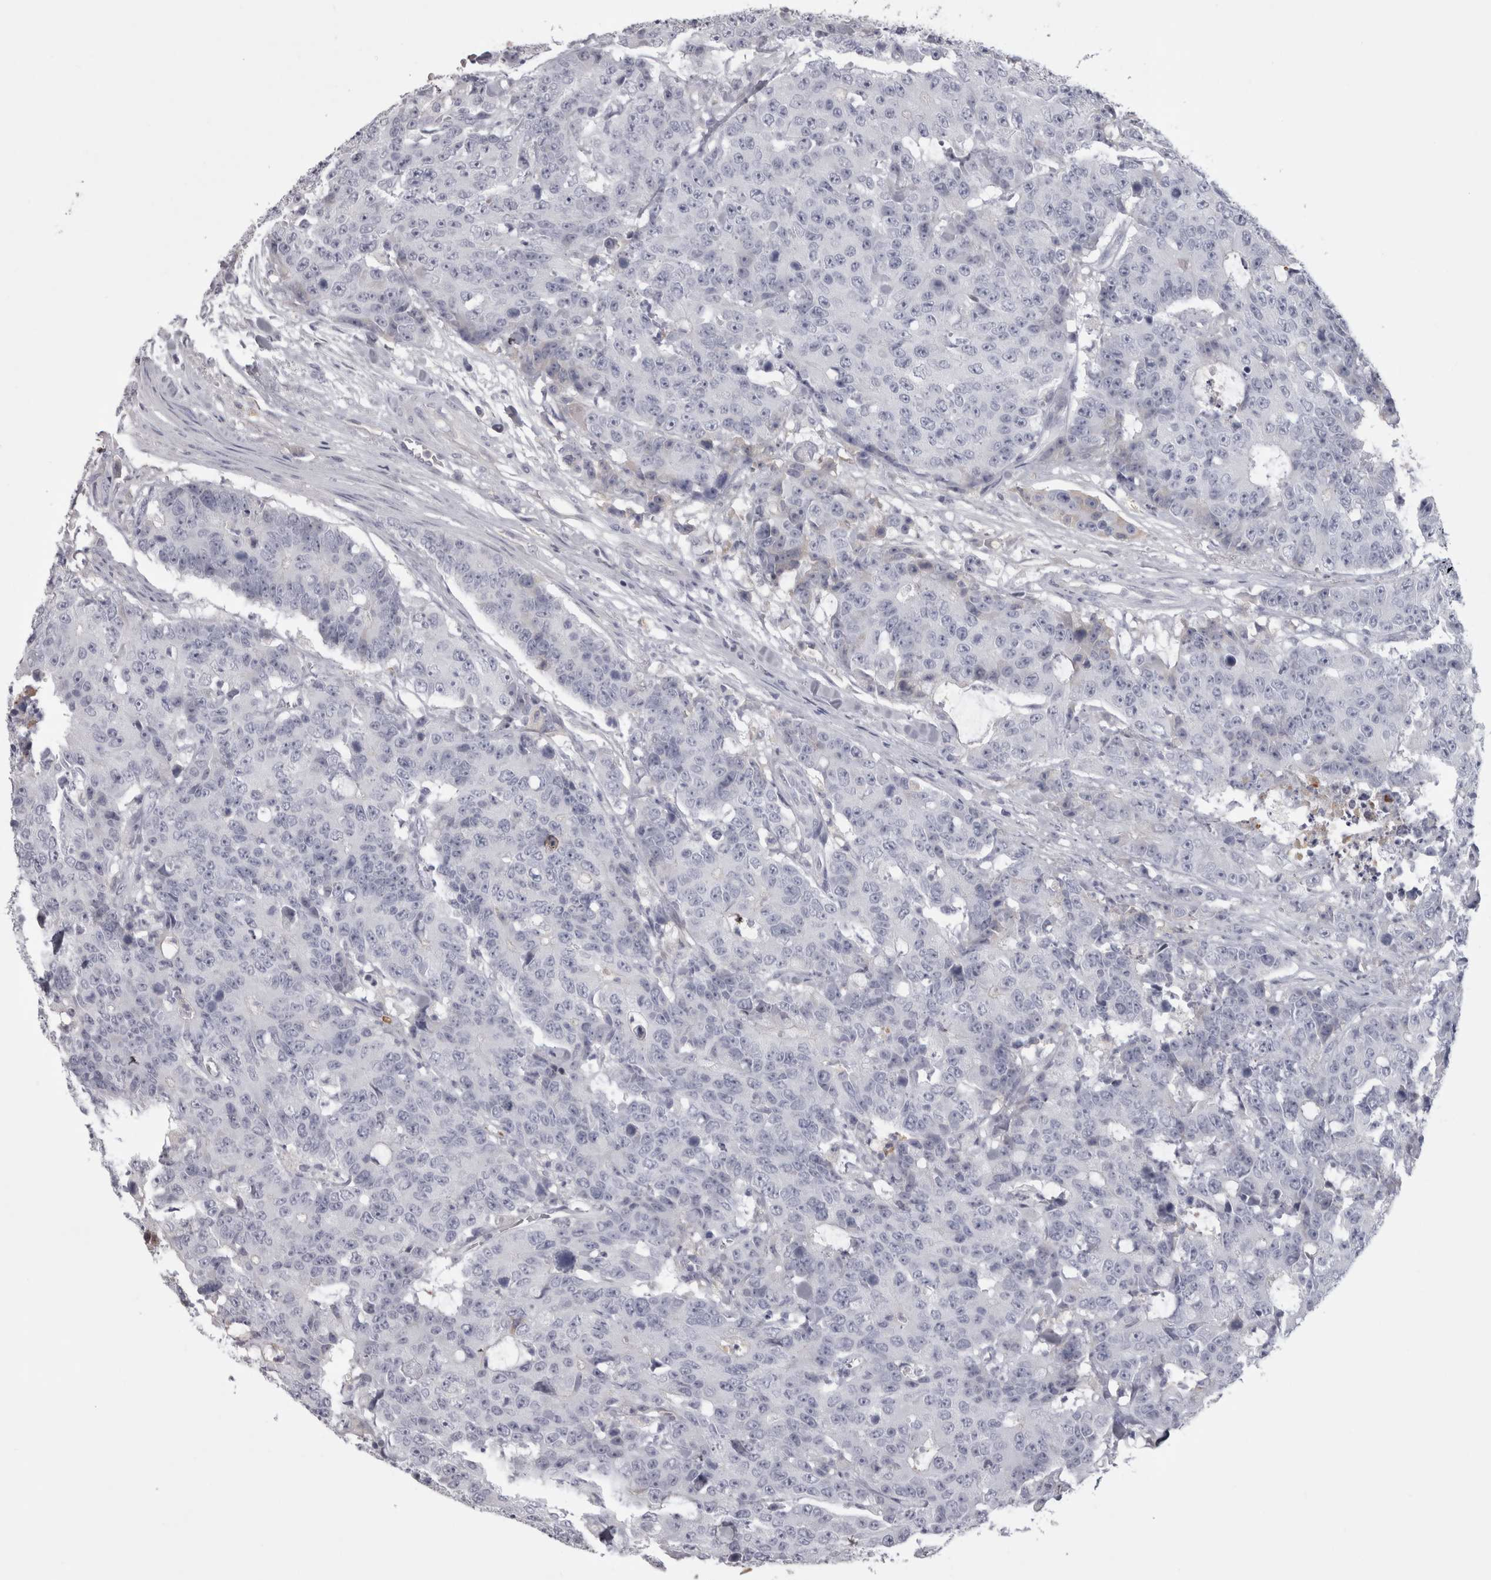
{"staining": {"intensity": "negative", "quantity": "none", "location": "none"}, "tissue": "colorectal cancer", "cell_type": "Tumor cells", "image_type": "cancer", "snomed": [{"axis": "morphology", "description": "Adenocarcinoma, NOS"}, {"axis": "topography", "description": "Colon"}], "caption": "The image exhibits no significant positivity in tumor cells of adenocarcinoma (colorectal). (DAB (3,3'-diaminobenzidine) IHC visualized using brightfield microscopy, high magnification).", "gene": "SAA4", "patient": {"sex": "female", "age": 86}}